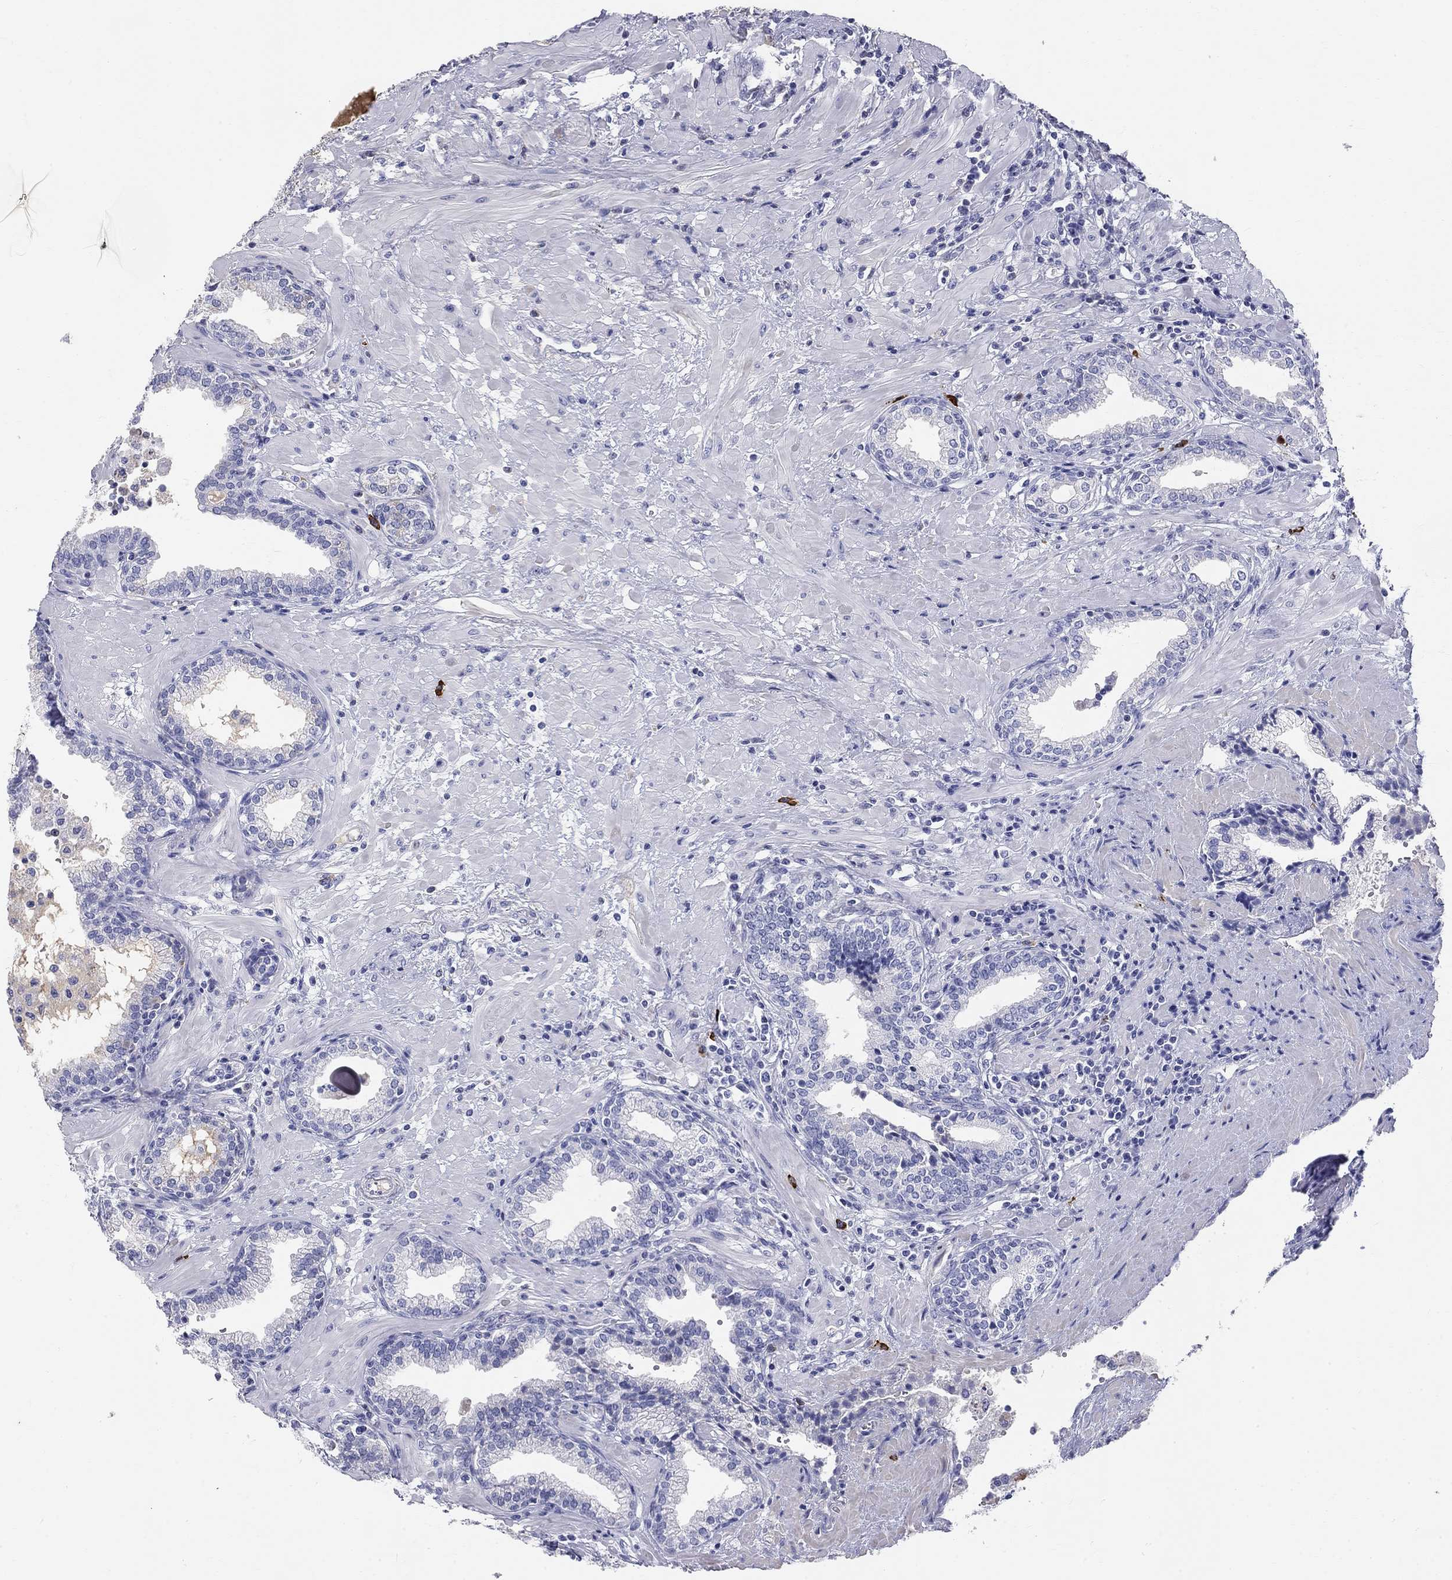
{"staining": {"intensity": "negative", "quantity": "none", "location": "none"}, "tissue": "prostate", "cell_type": "Glandular cells", "image_type": "normal", "snomed": [{"axis": "morphology", "description": "Normal tissue, NOS"}, {"axis": "topography", "description": "Prostate"}], "caption": "IHC histopathology image of benign prostate stained for a protein (brown), which shows no positivity in glandular cells. (Brightfield microscopy of DAB (3,3'-diaminobenzidine) IHC at high magnification).", "gene": "PHOX2B", "patient": {"sex": "male", "age": 64}}